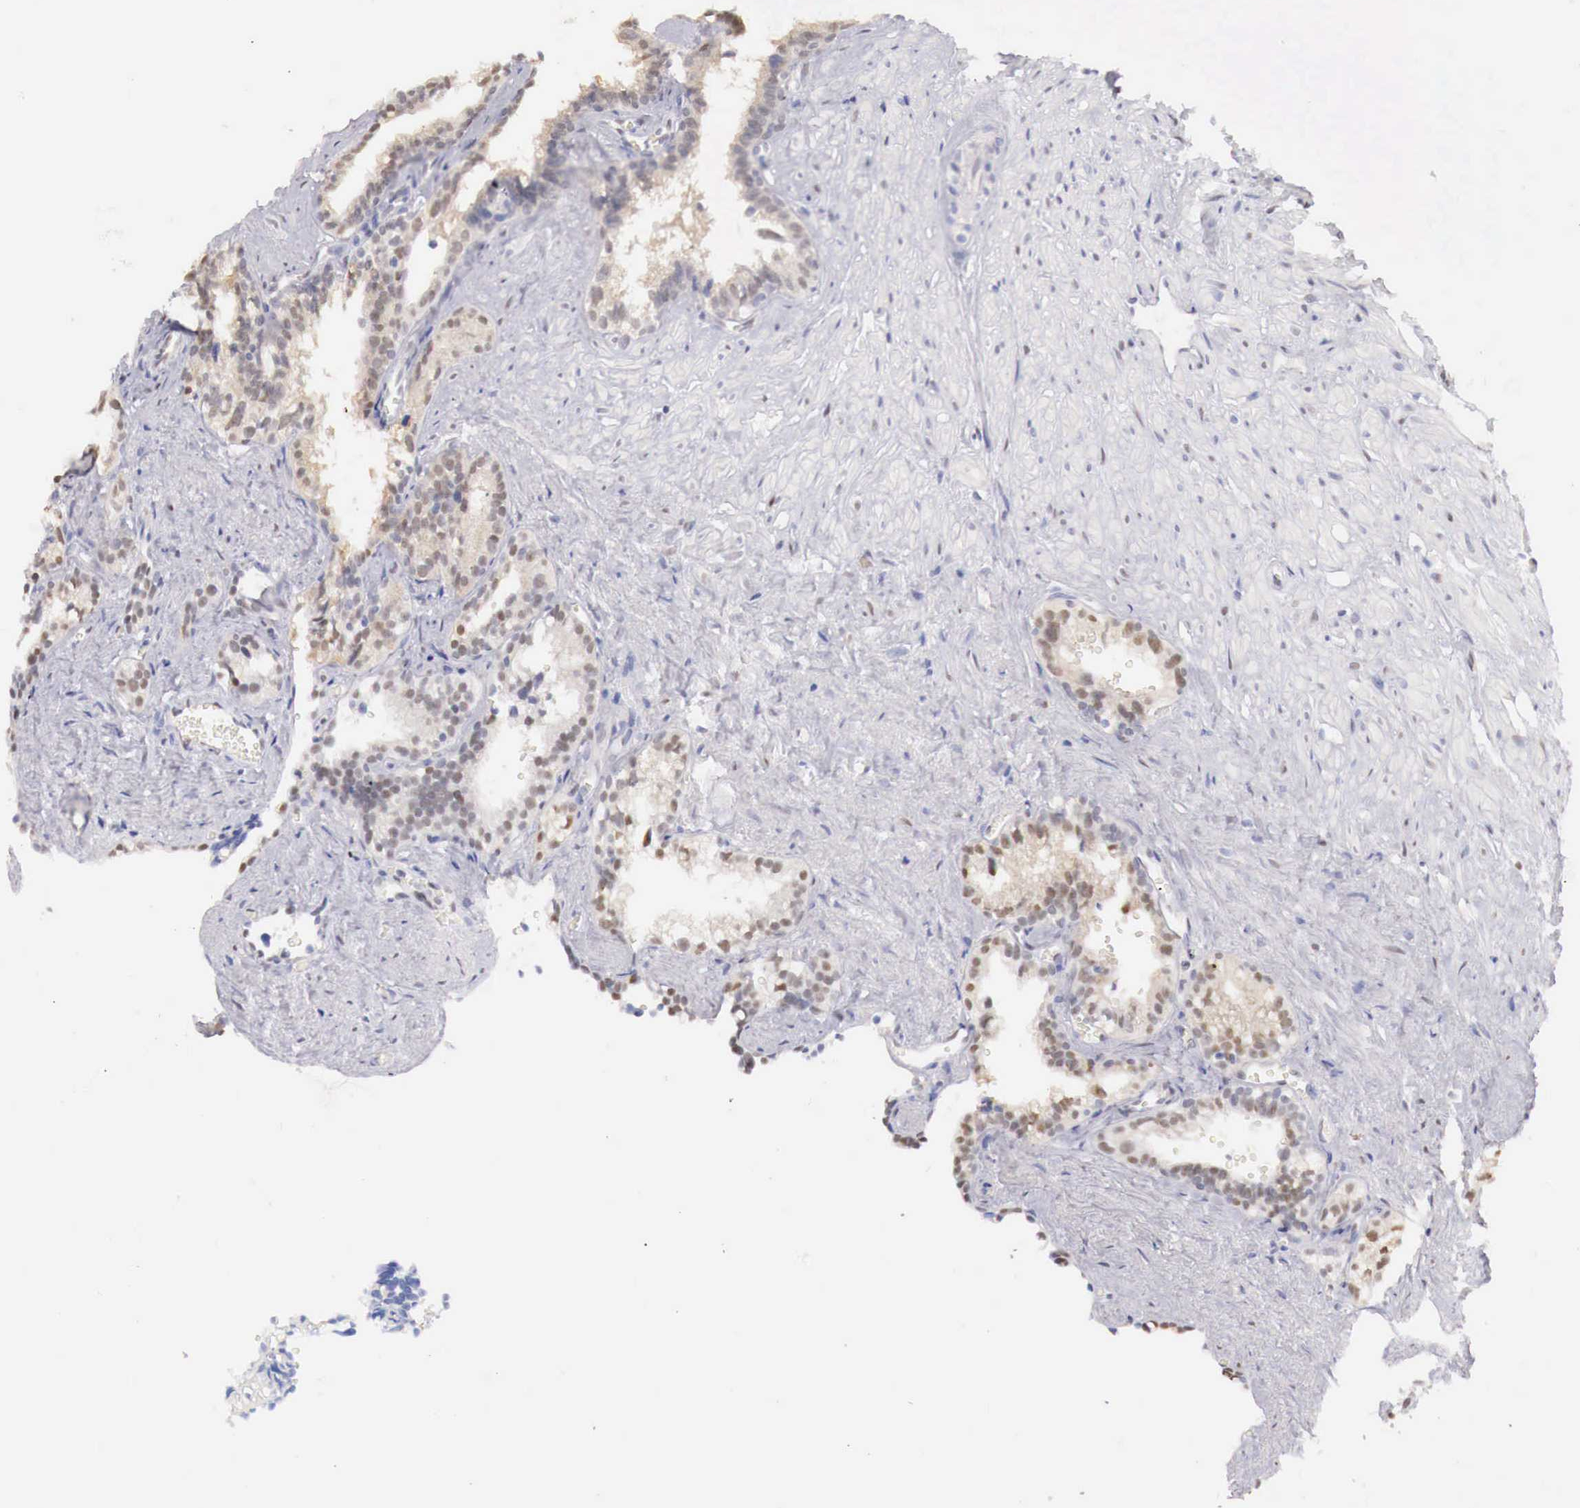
{"staining": {"intensity": "weak", "quantity": "25%-75%", "location": "nuclear"}, "tissue": "seminal vesicle", "cell_type": "Glandular cells", "image_type": "normal", "snomed": [{"axis": "morphology", "description": "Normal tissue, NOS"}, {"axis": "topography", "description": "Seminal veicle"}], "caption": "A brown stain labels weak nuclear positivity of a protein in glandular cells of unremarkable seminal vesicle.", "gene": "UBA1", "patient": {"sex": "male", "age": 60}}